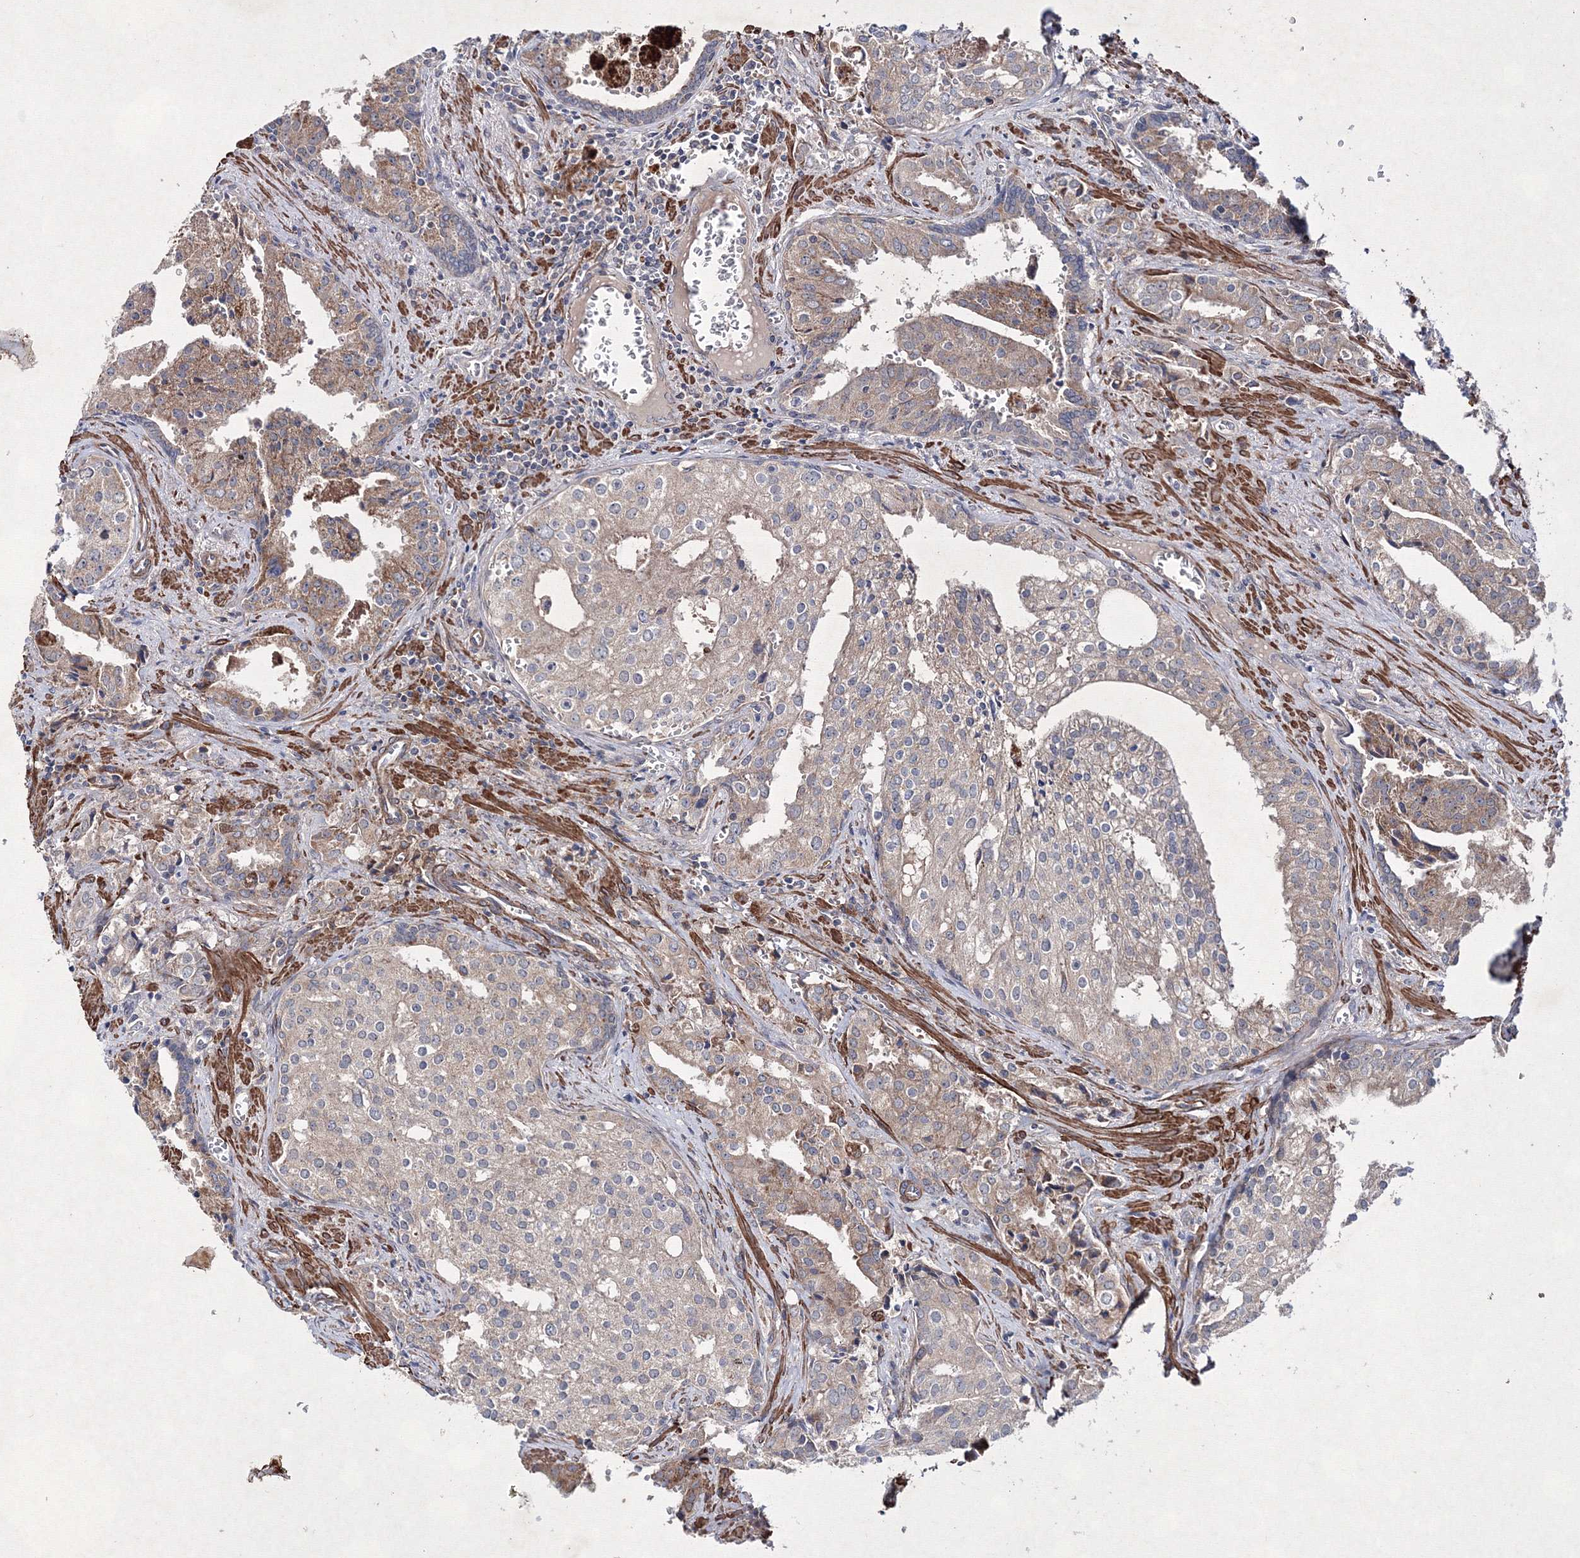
{"staining": {"intensity": "weak", "quantity": ">75%", "location": "cytoplasmic/membranous"}, "tissue": "prostate cancer", "cell_type": "Tumor cells", "image_type": "cancer", "snomed": [{"axis": "morphology", "description": "Adenocarcinoma, High grade"}, {"axis": "topography", "description": "Prostate"}], "caption": "Tumor cells display low levels of weak cytoplasmic/membranous positivity in approximately >75% of cells in high-grade adenocarcinoma (prostate). The protein of interest is stained brown, and the nuclei are stained in blue (DAB IHC with brightfield microscopy, high magnification).", "gene": "GFM1", "patient": {"sex": "male", "age": 68}}